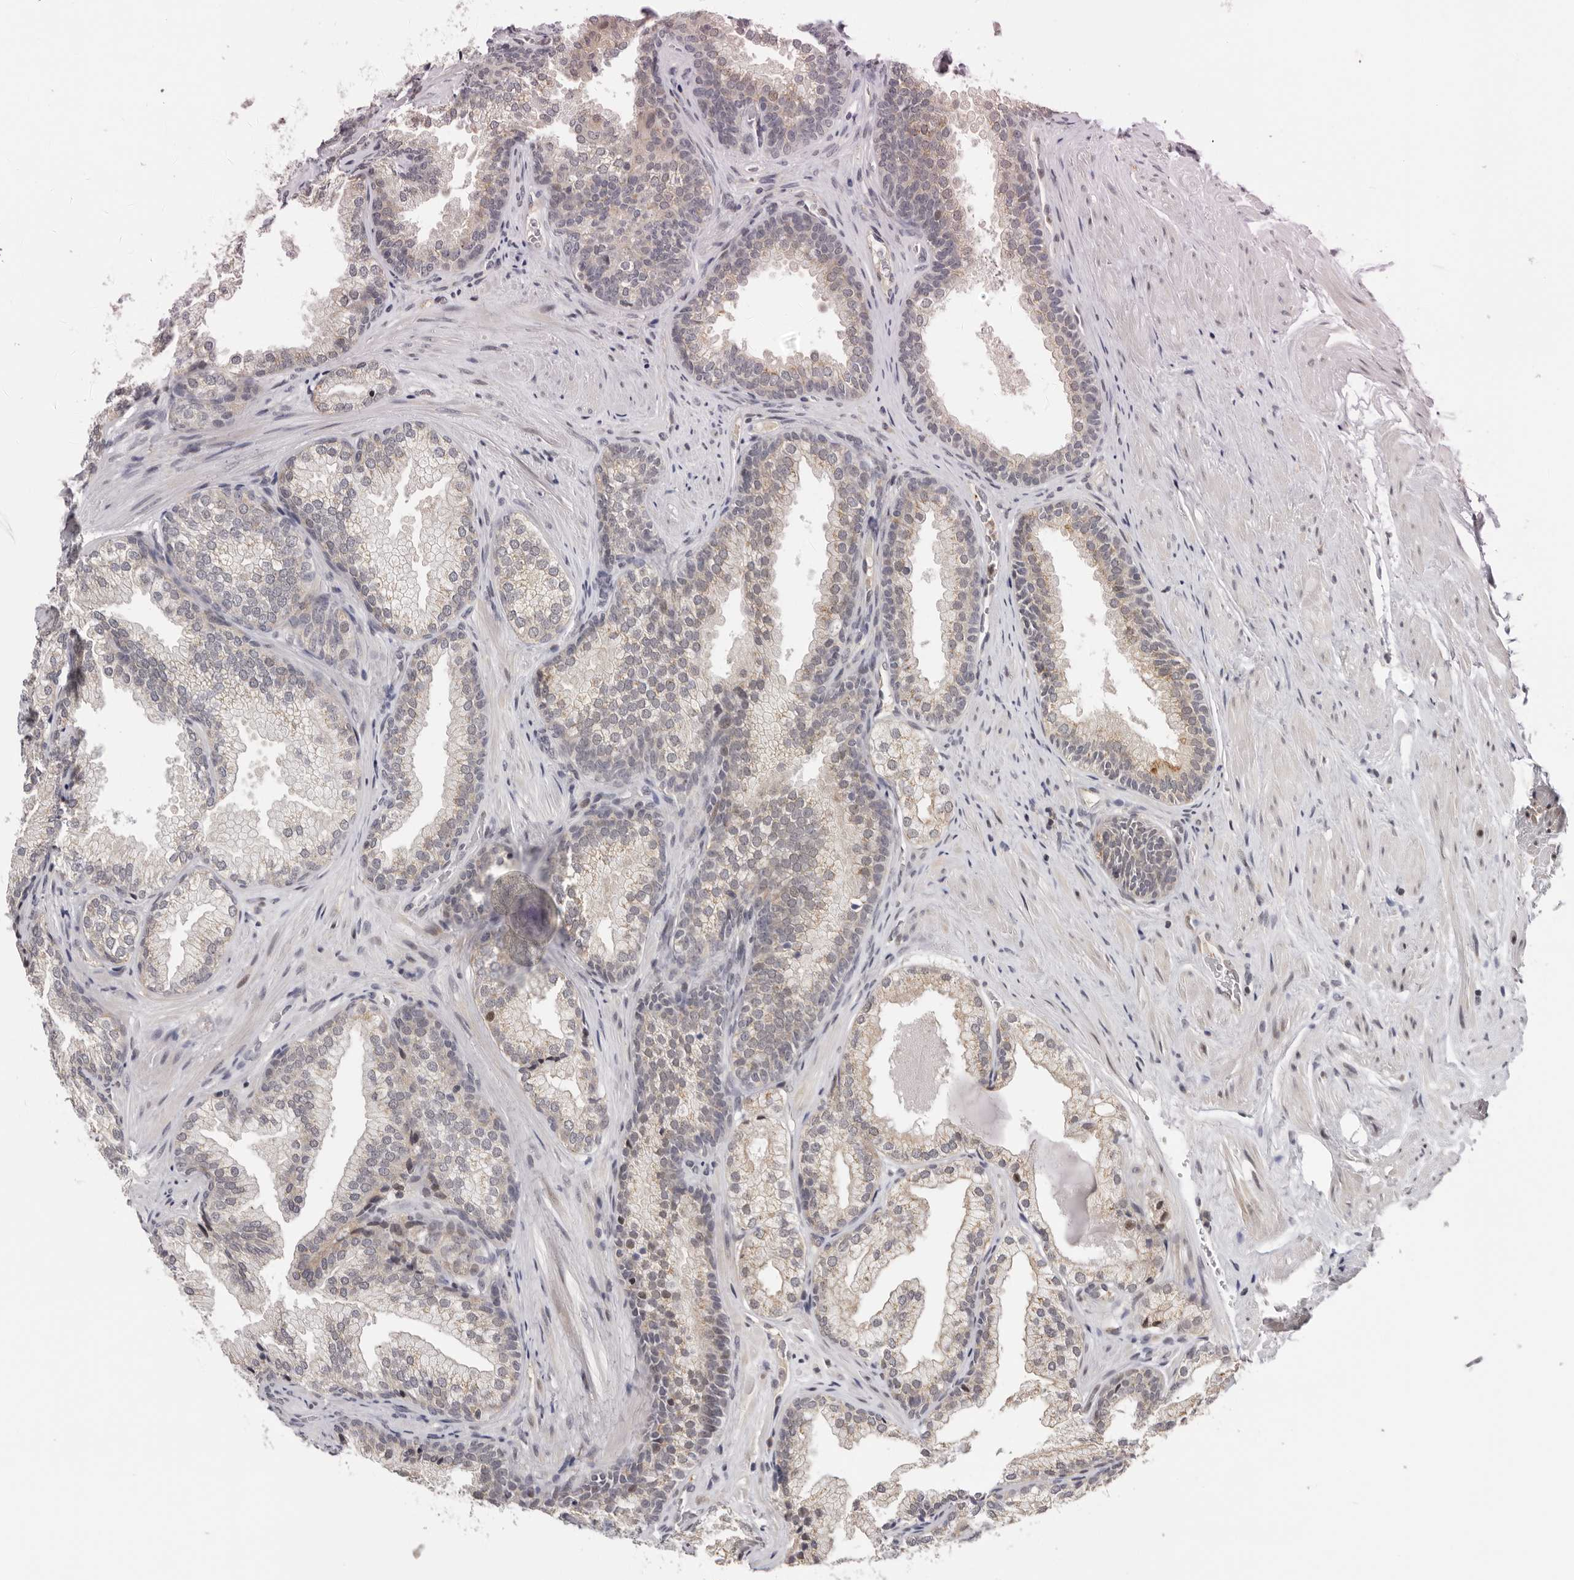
{"staining": {"intensity": "weak", "quantity": "<25%", "location": "cytoplasmic/membranous"}, "tissue": "prostate", "cell_type": "Glandular cells", "image_type": "normal", "snomed": [{"axis": "morphology", "description": "Normal tissue, NOS"}, {"axis": "topography", "description": "Prostate"}], "caption": "IHC of normal prostate displays no positivity in glandular cells. (DAB (3,3'-diaminobenzidine) immunohistochemistry visualized using brightfield microscopy, high magnification).", "gene": "KIF2B", "patient": {"sex": "male", "age": 76}}